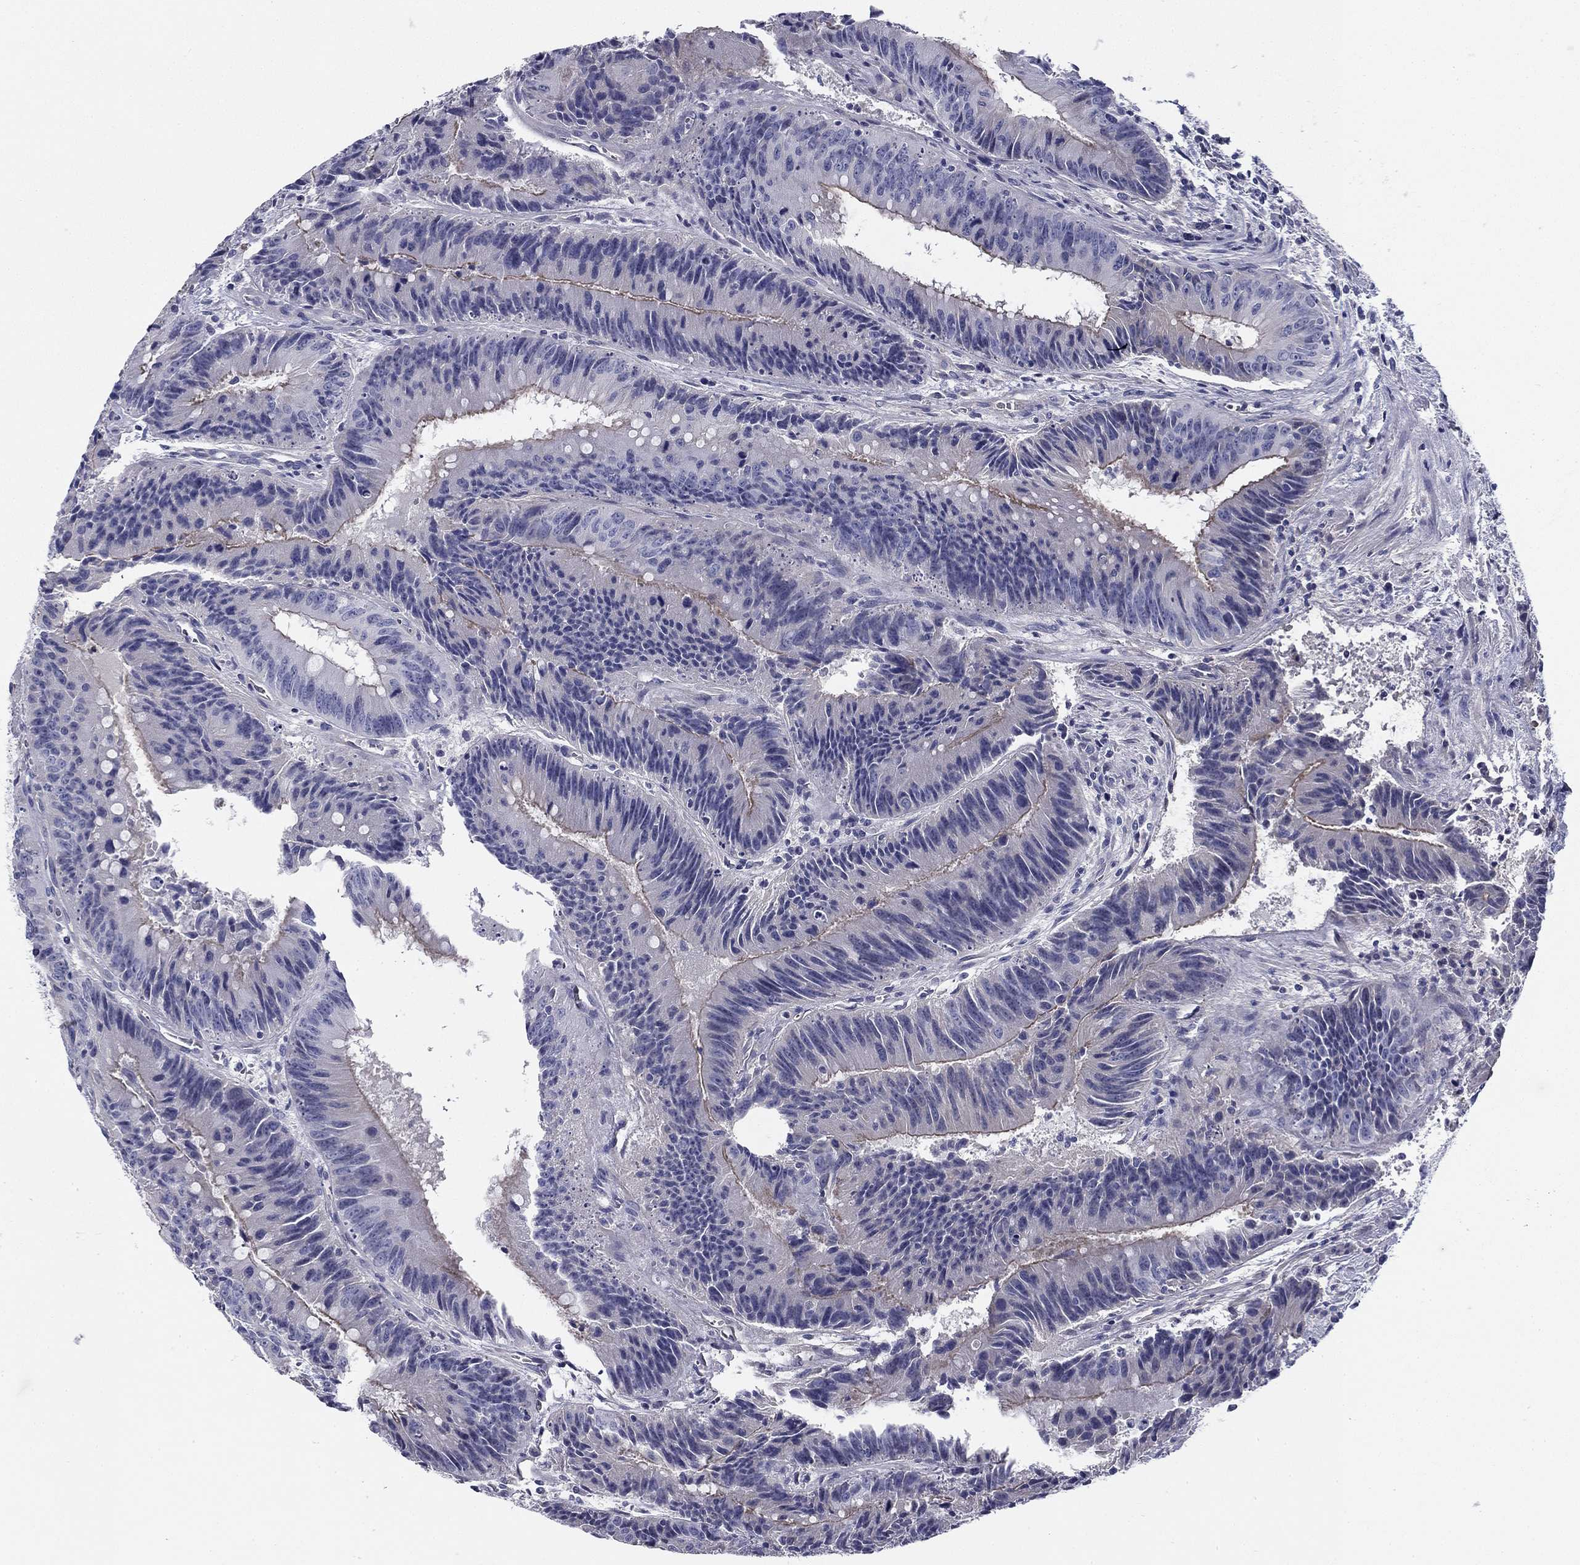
{"staining": {"intensity": "negative", "quantity": "none", "location": "none"}, "tissue": "colorectal cancer", "cell_type": "Tumor cells", "image_type": "cancer", "snomed": [{"axis": "morphology", "description": "Adenocarcinoma, NOS"}, {"axis": "topography", "description": "Rectum"}], "caption": "An immunohistochemistry image of colorectal cancer (adenocarcinoma) is shown. There is no staining in tumor cells of colorectal cancer (adenocarcinoma).", "gene": "CPLX4", "patient": {"sex": "female", "age": 72}}